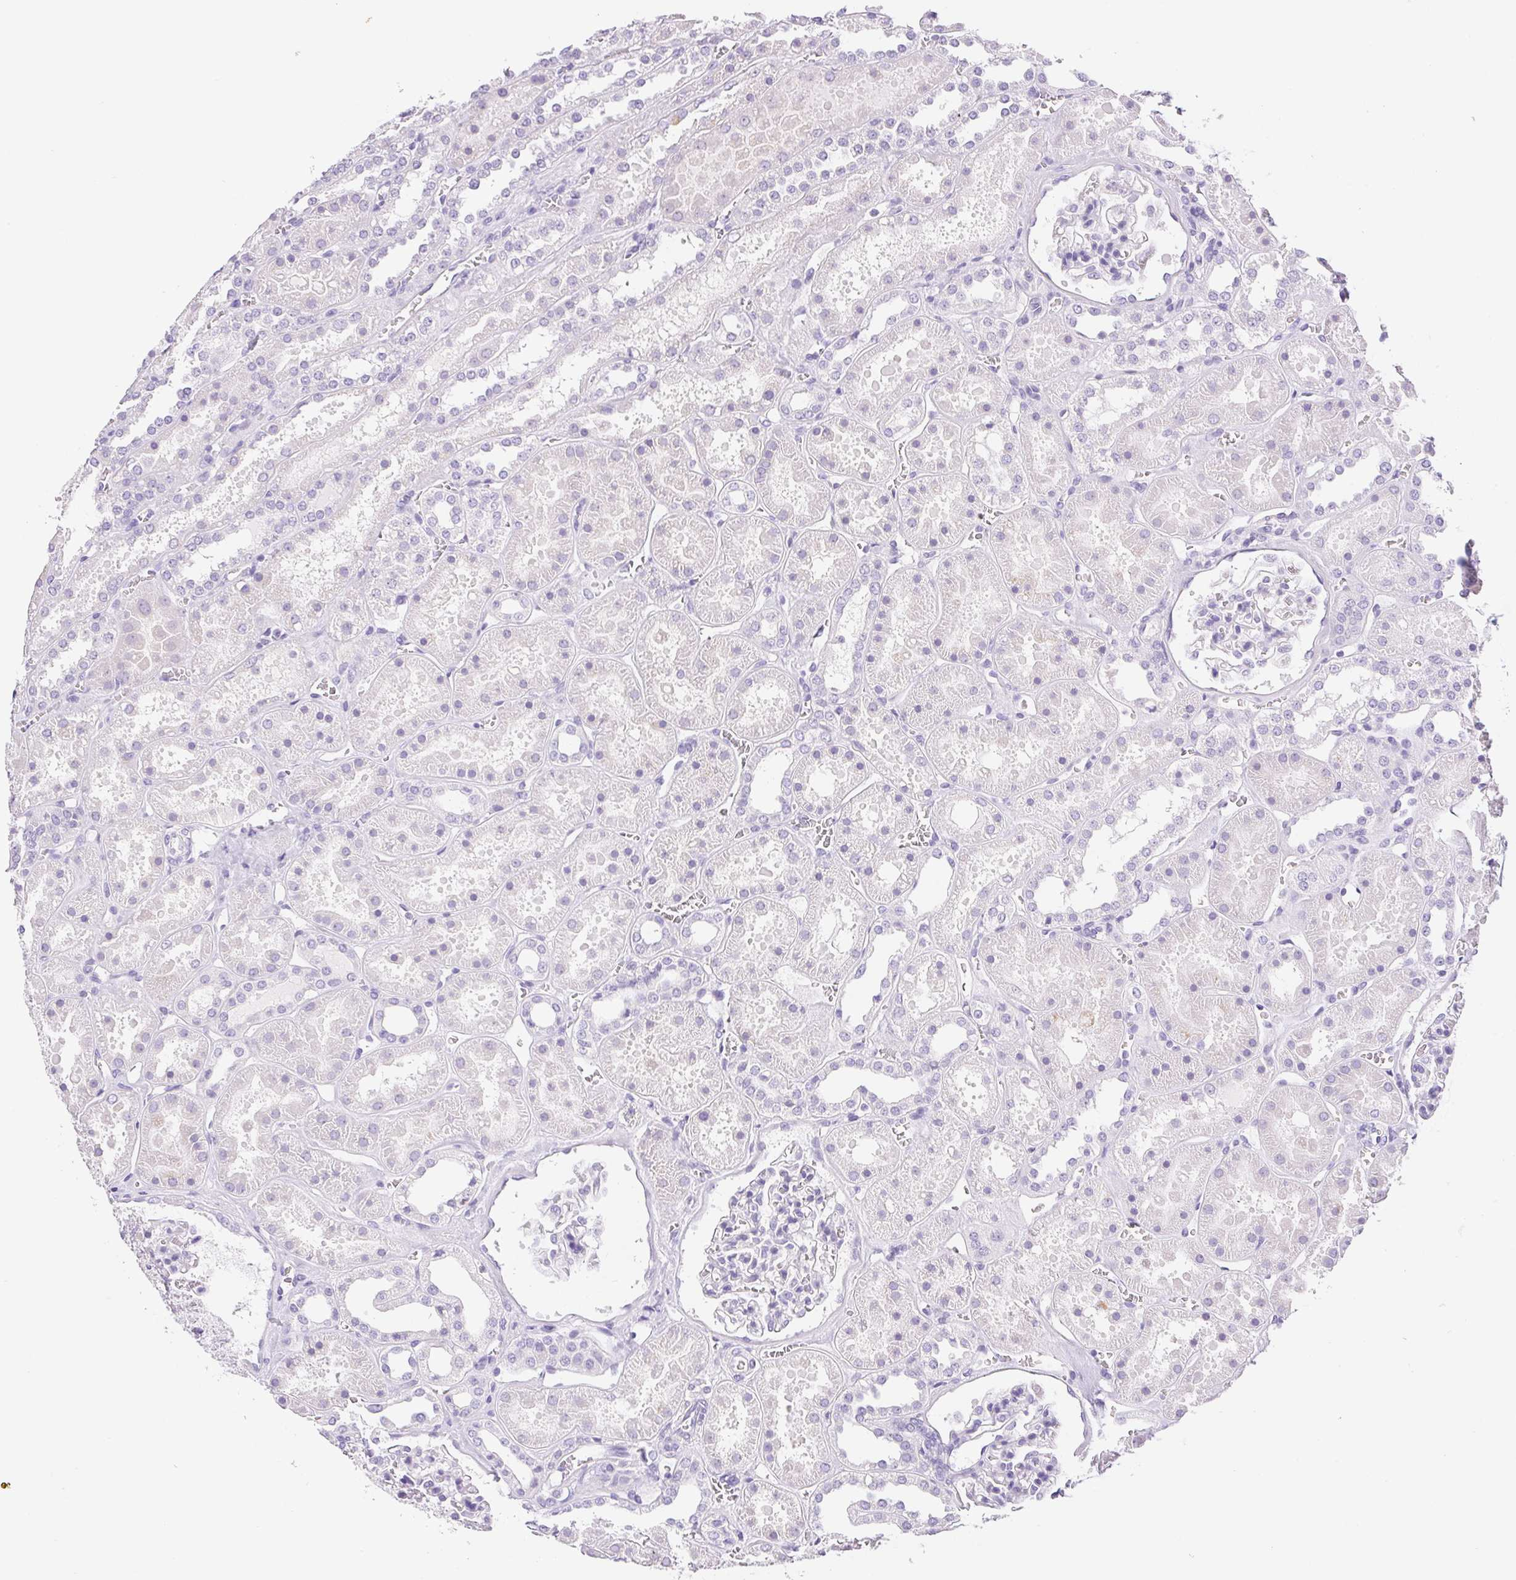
{"staining": {"intensity": "negative", "quantity": "none", "location": "none"}, "tissue": "kidney", "cell_type": "Cells in glomeruli", "image_type": "normal", "snomed": [{"axis": "morphology", "description": "Normal tissue, NOS"}, {"axis": "topography", "description": "Kidney"}], "caption": "IHC of normal kidney displays no positivity in cells in glomeruli.", "gene": "ASGR2", "patient": {"sex": "female", "age": 41}}